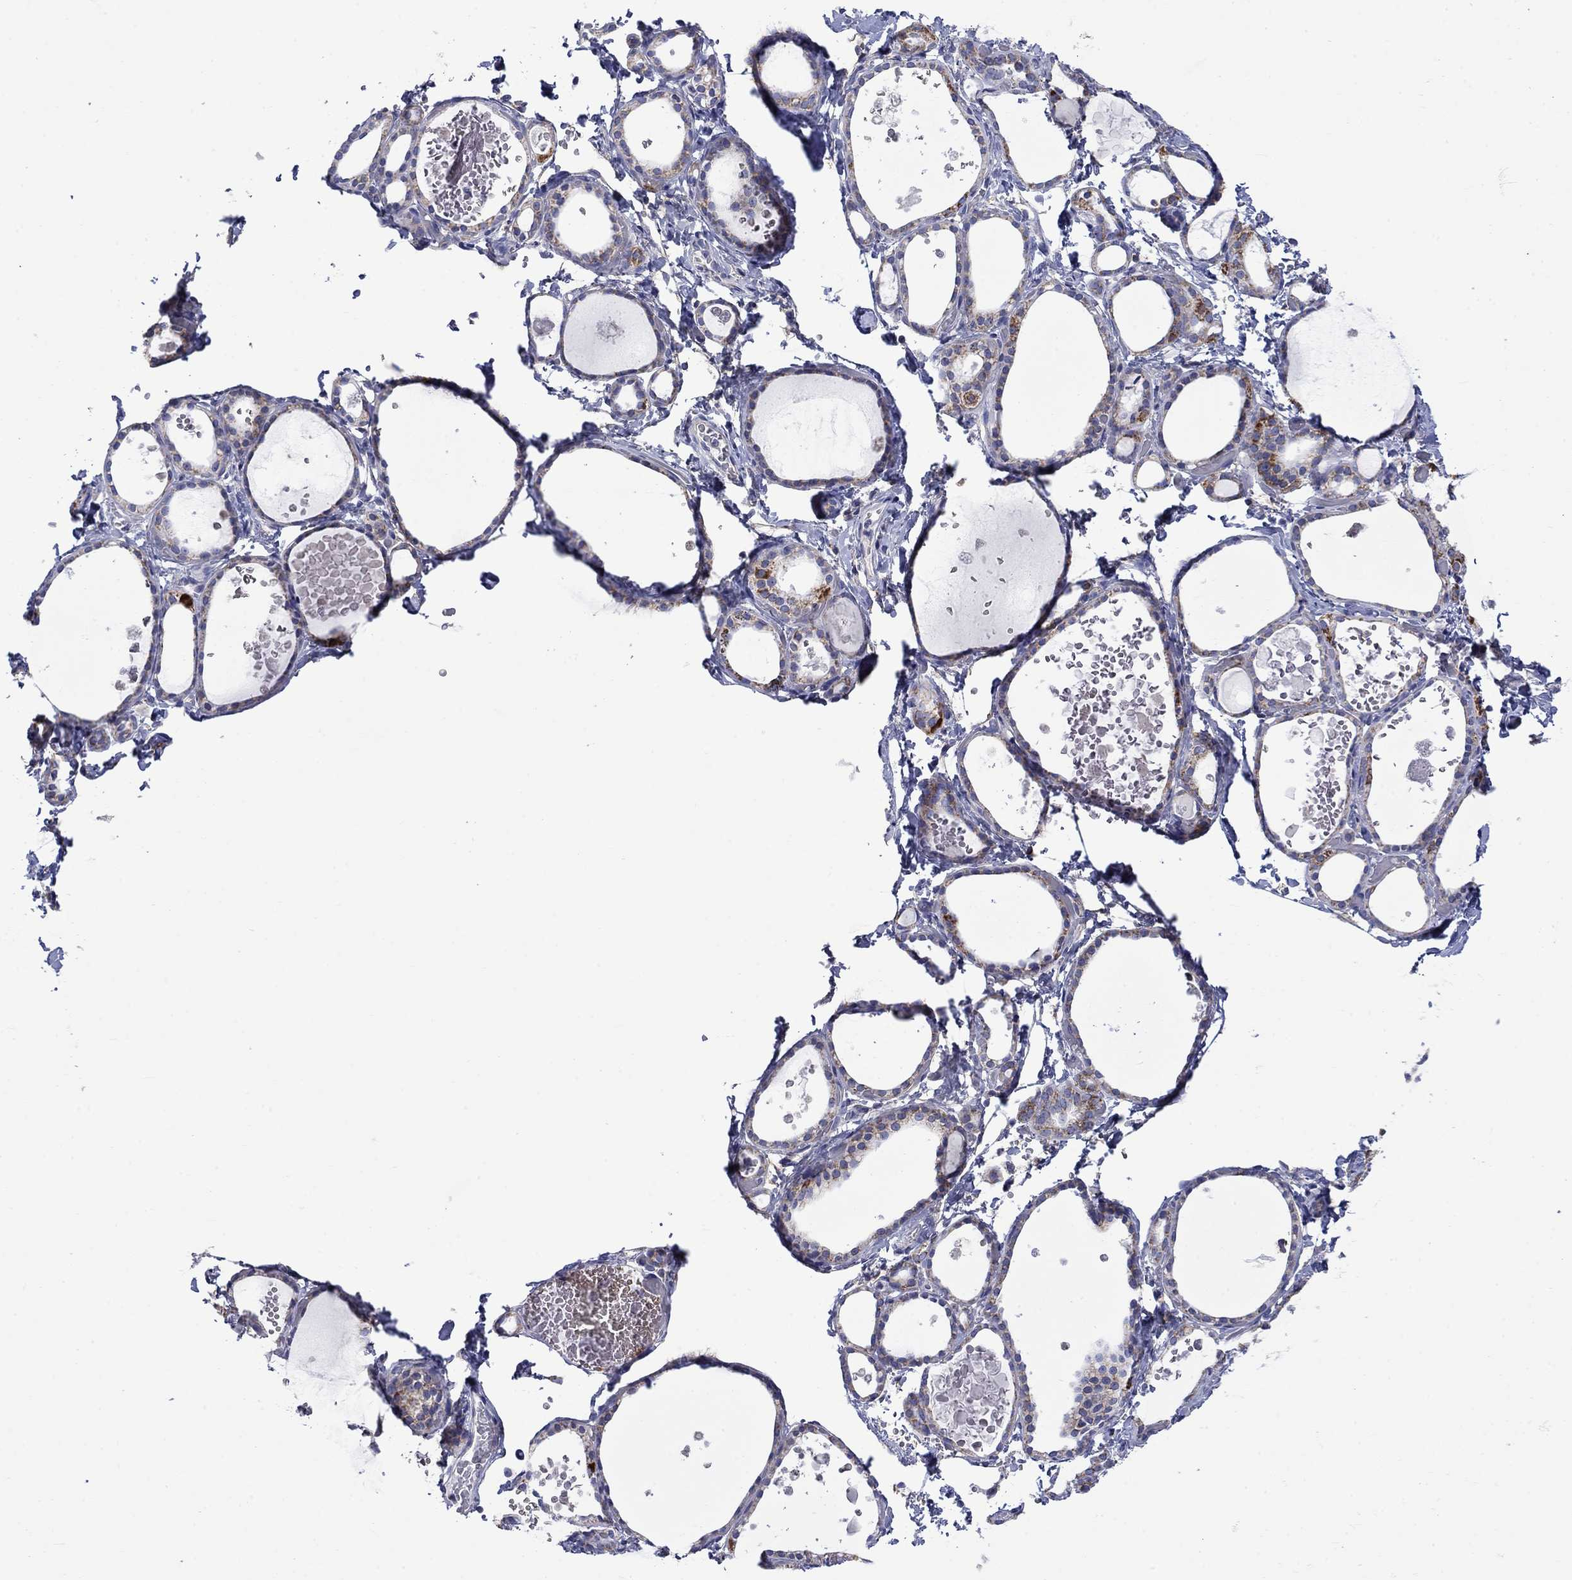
{"staining": {"intensity": "strong", "quantity": "<25%", "location": "cytoplasmic/membranous"}, "tissue": "thyroid gland", "cell_type": "Glandular cells", "image_type": "normal", "snomed": [{"axis": "morphology", "description": "Normal tissue, NOS"}, {"axis": "topography", "description": "Thyroid gland"}], "caption": "Immunohistochemical staining of normal human thyroid gland displays <25% levels of strong cytoplasmic/membranous protein expression in about <25% of glandular cells. (DAB IHC, brown staining for protein, blue staining for nuclei).", "gene": "CISD1", "patient": {"sex": "female", "age": 56}}